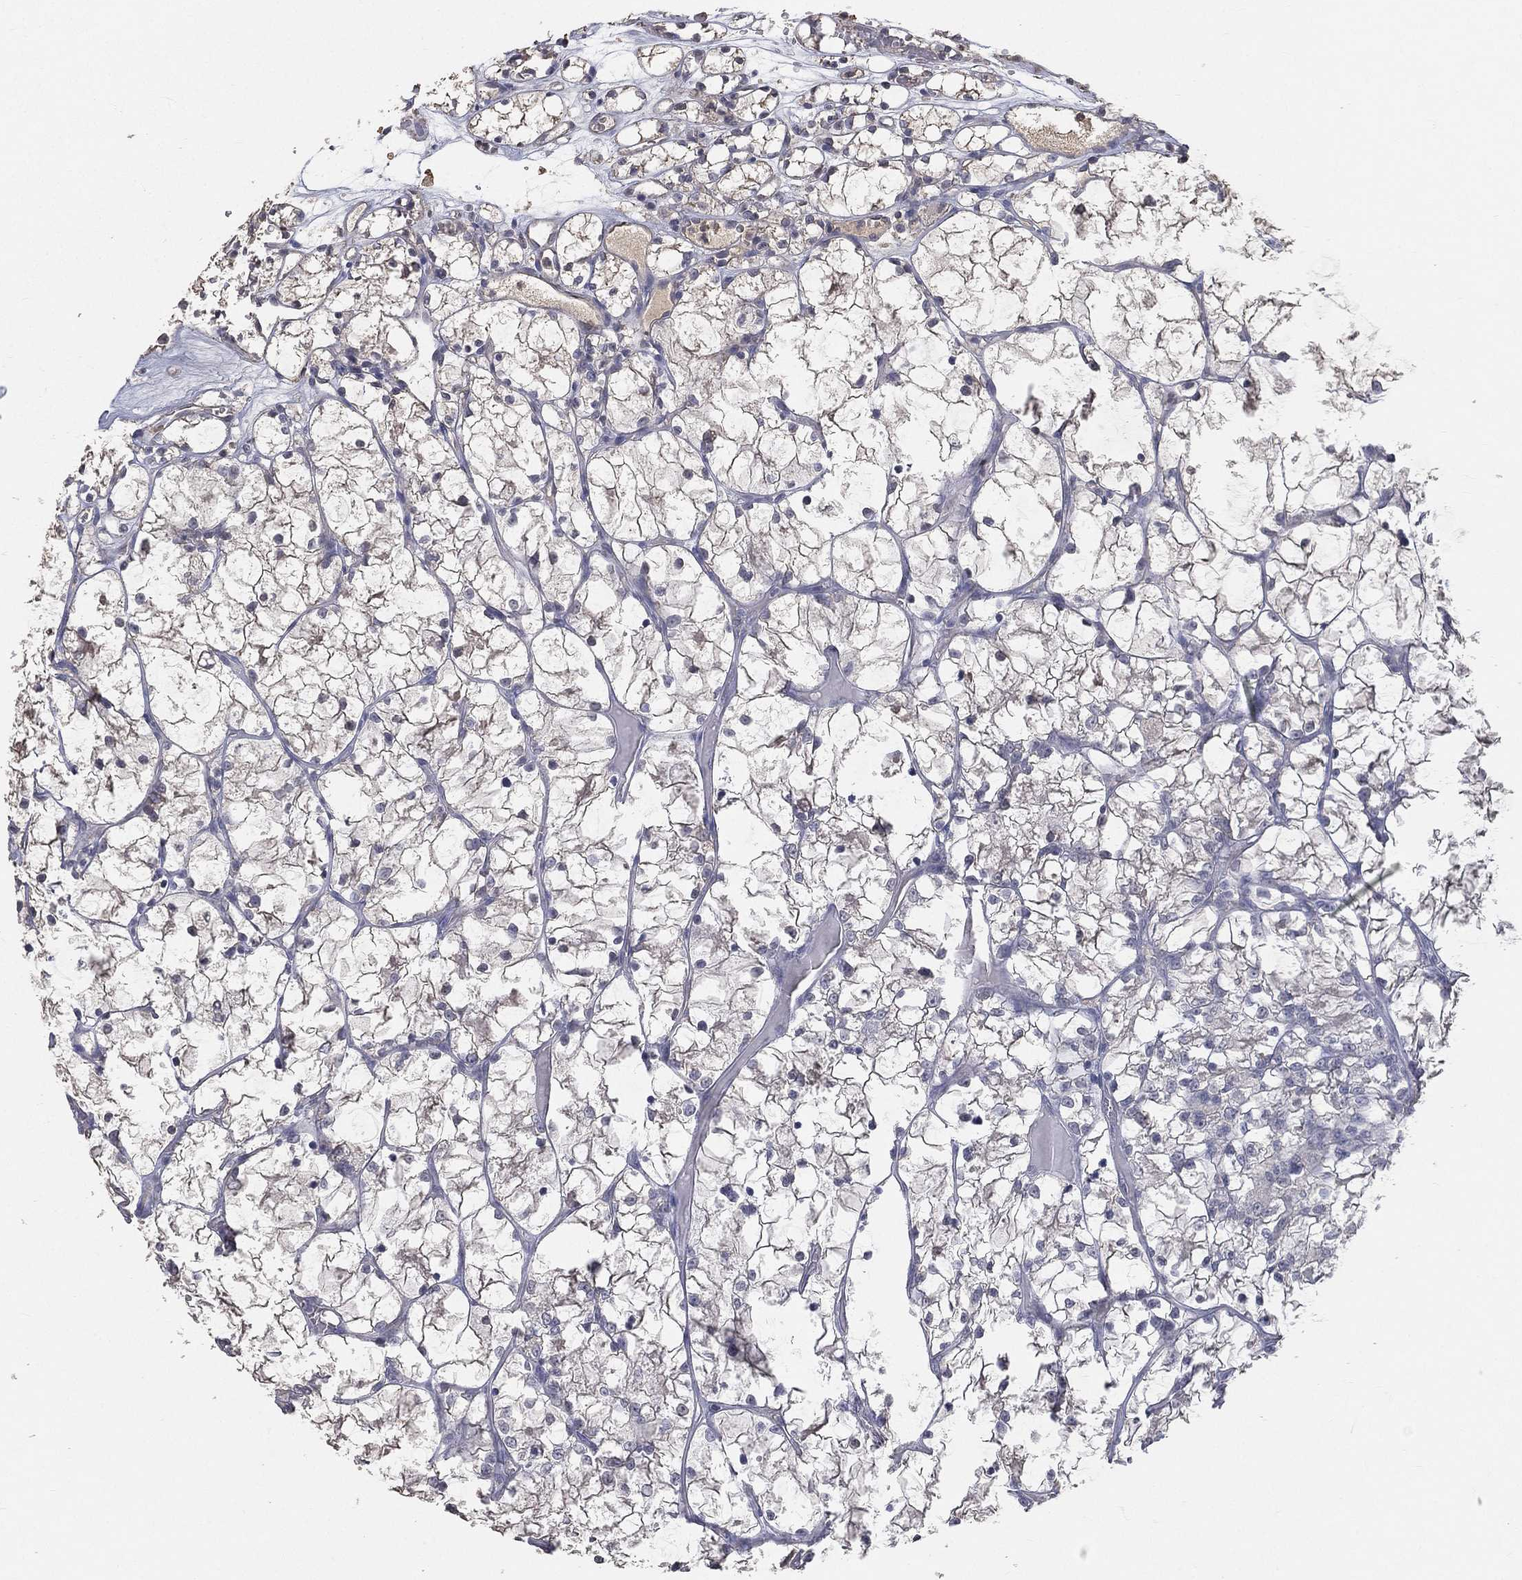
{"staining": {"intensity": "negative", "quantity": "none", "location": "none"}, "tissue": "renal cancer", "cell_type": "Tumor cells", "image_type": "cancer", "snomed": [{"axis": "morphology", "description": "Adenocarcinoma, NOS"}, {"axis": "topography", "description": "Kidney"}], "caption": "Protein analysis of renal adenocarcinoma displays no significant expression in tumor cells.", "gene": "SNAP25", "patient": {"sex": "female", "age": 69}}